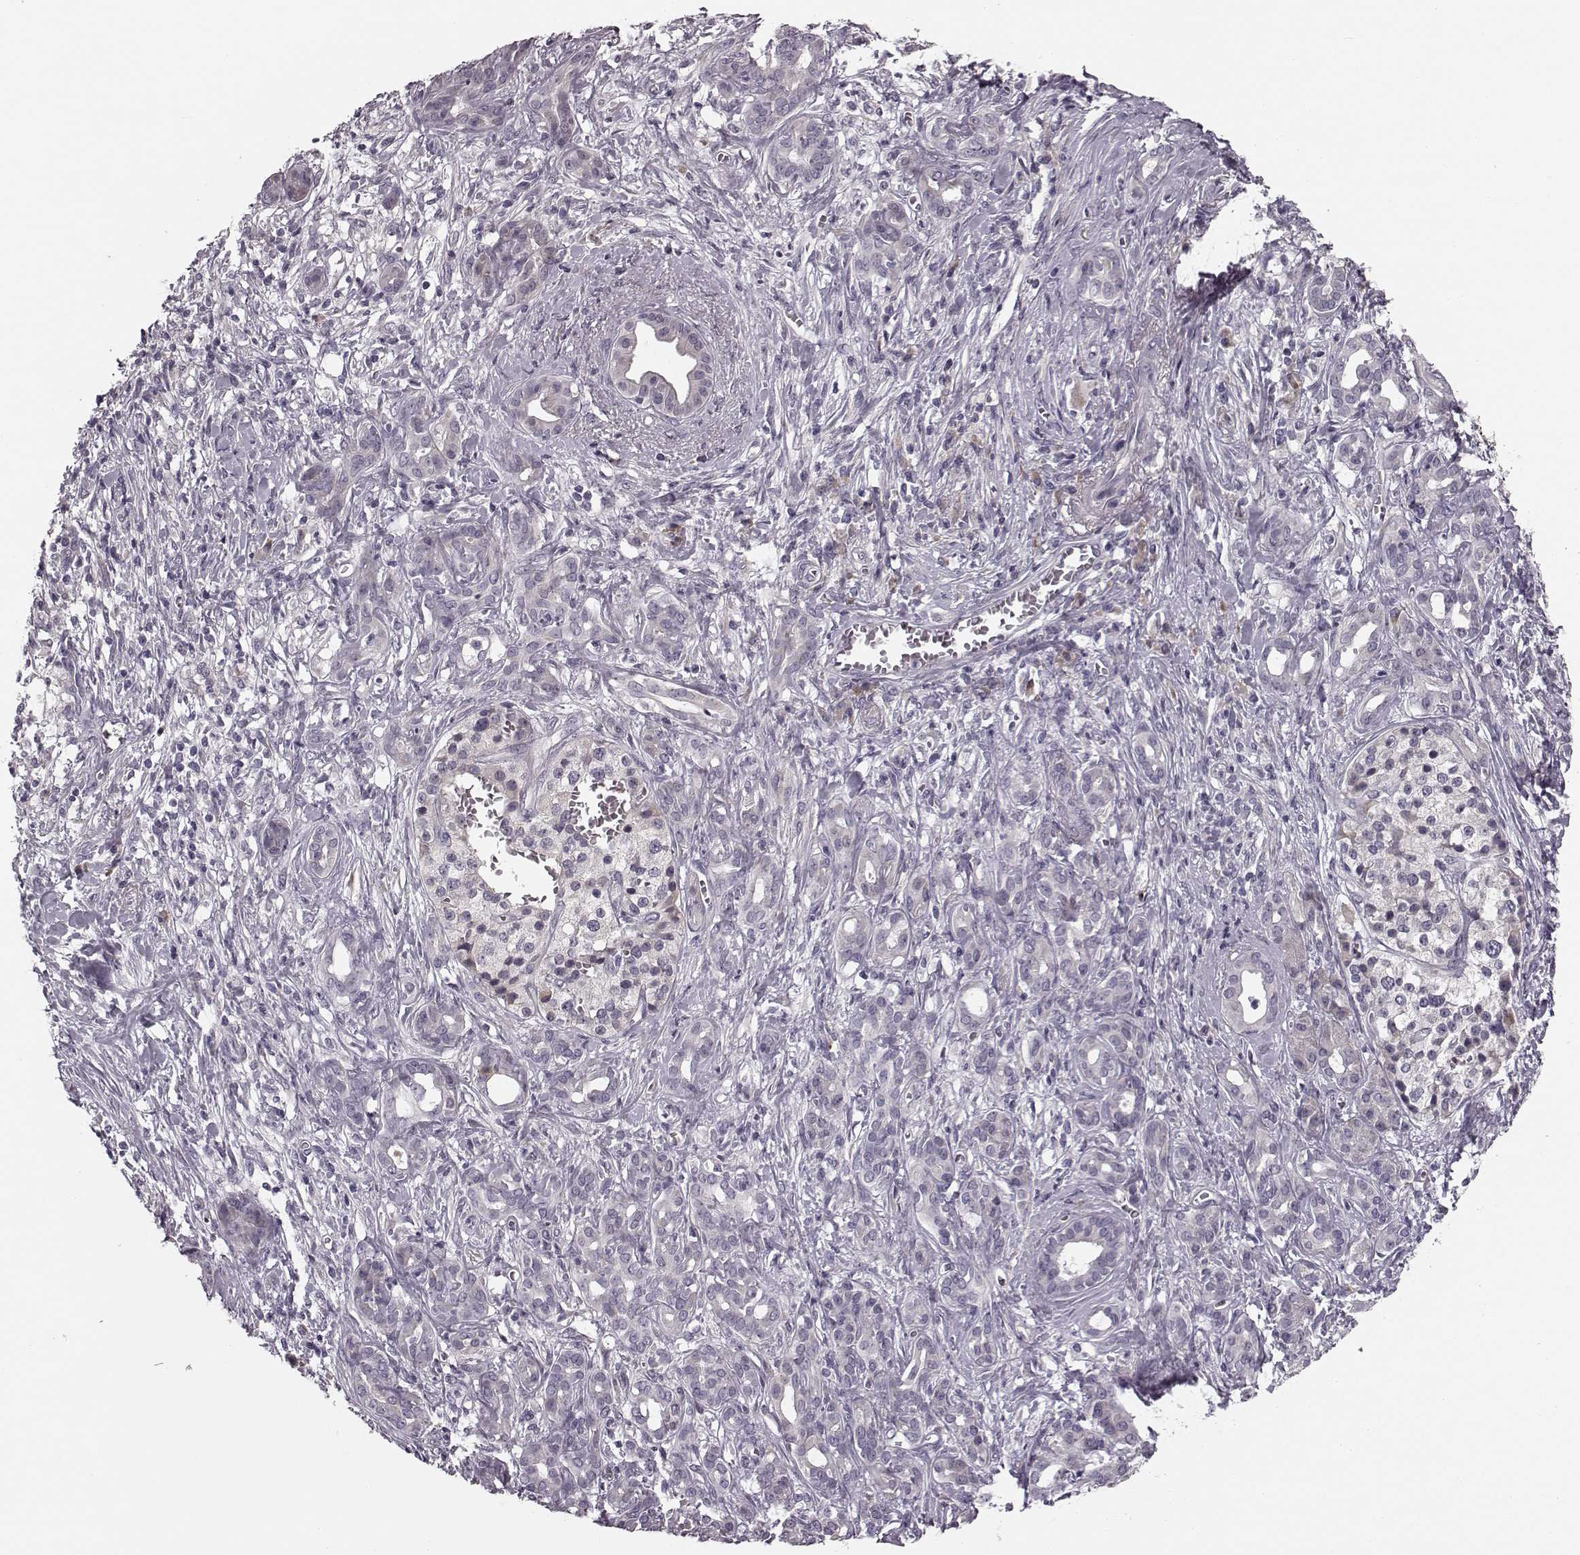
{"staining": {"intensity": "negative", "quantity": "none", "location": "none"}, "tissue": "pancreatic cancer", "cell_type": "Tumor cells", "image_type": "cancer", "snomed": [{"axis": "morphology", "description": "Adenocarcinoma, NOS"}, {"axis": "topography", "description": "Pancreas"}], "caption": "Immunohistochemistry (IHC) image of human adenocarcinoma (pancreatic) stained for a protein (brown), which shows no expression in tumor cells. (DAB (3,3'-diaminobenzidine) IHC visualized using brightfield microscopy, high magnification).", "gene": "FAM234B", "patient": {"sex": "male", "age": 61}}